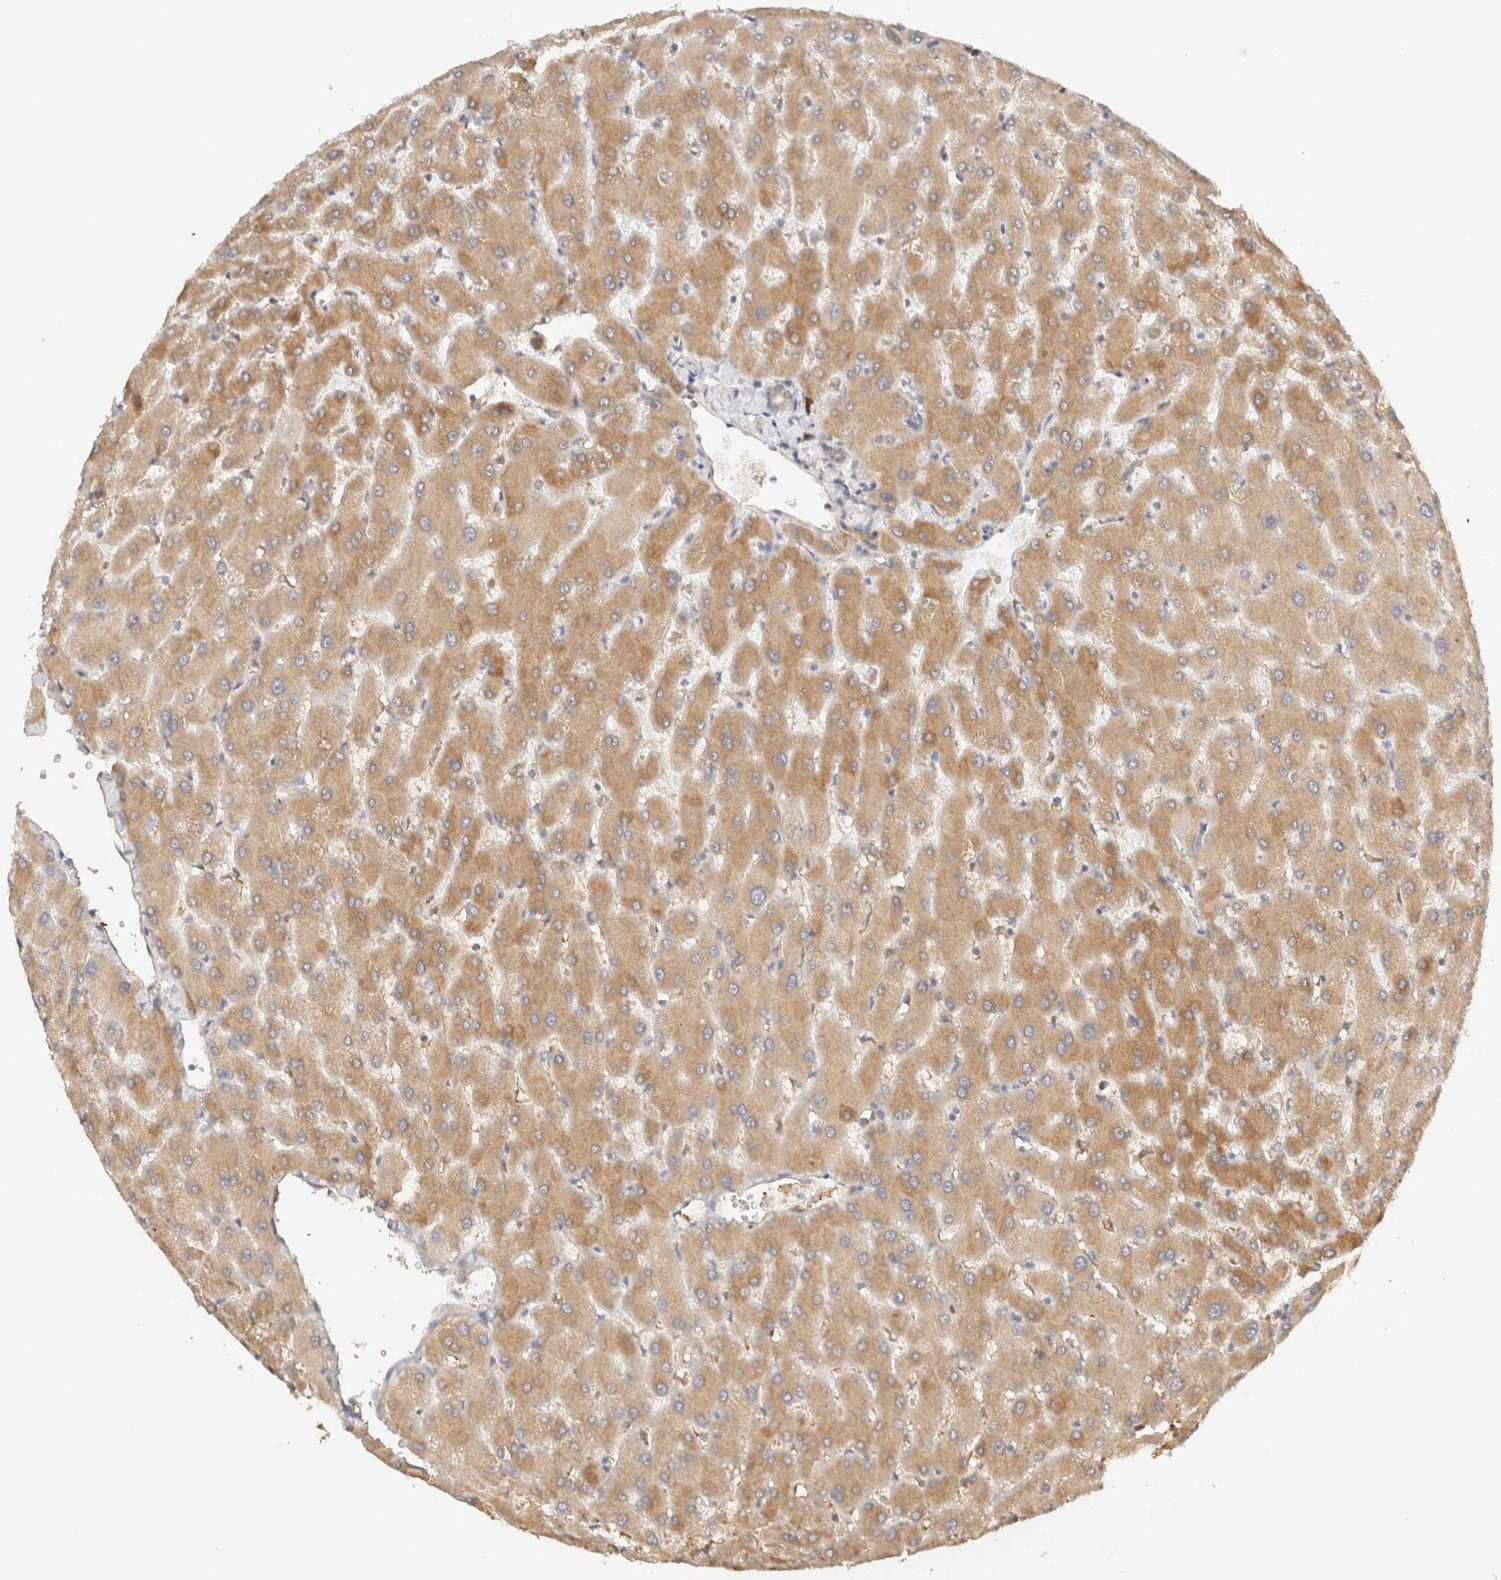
{"staining": {"intensity": "weak", "quantity": ">75%", "location": "cytoplasmic/membranous"}, "tissue": "liver", "cell_type": "Cholangiocytes", "image_type": "normal", "snomed": [{"axis": "morphology", "description": "Normal tissue, NOS"}, {"axis": "topography", "description": "Liver"}], "caption": "The histopathology image displays immunohistochemical staining of unremarkable liver. There is weak cytoplasmic/membranous expression is identified in about >75% of cholangiocytes.", "gene": "SYVN1", "patient": {"sex": "female", "age": 63}}